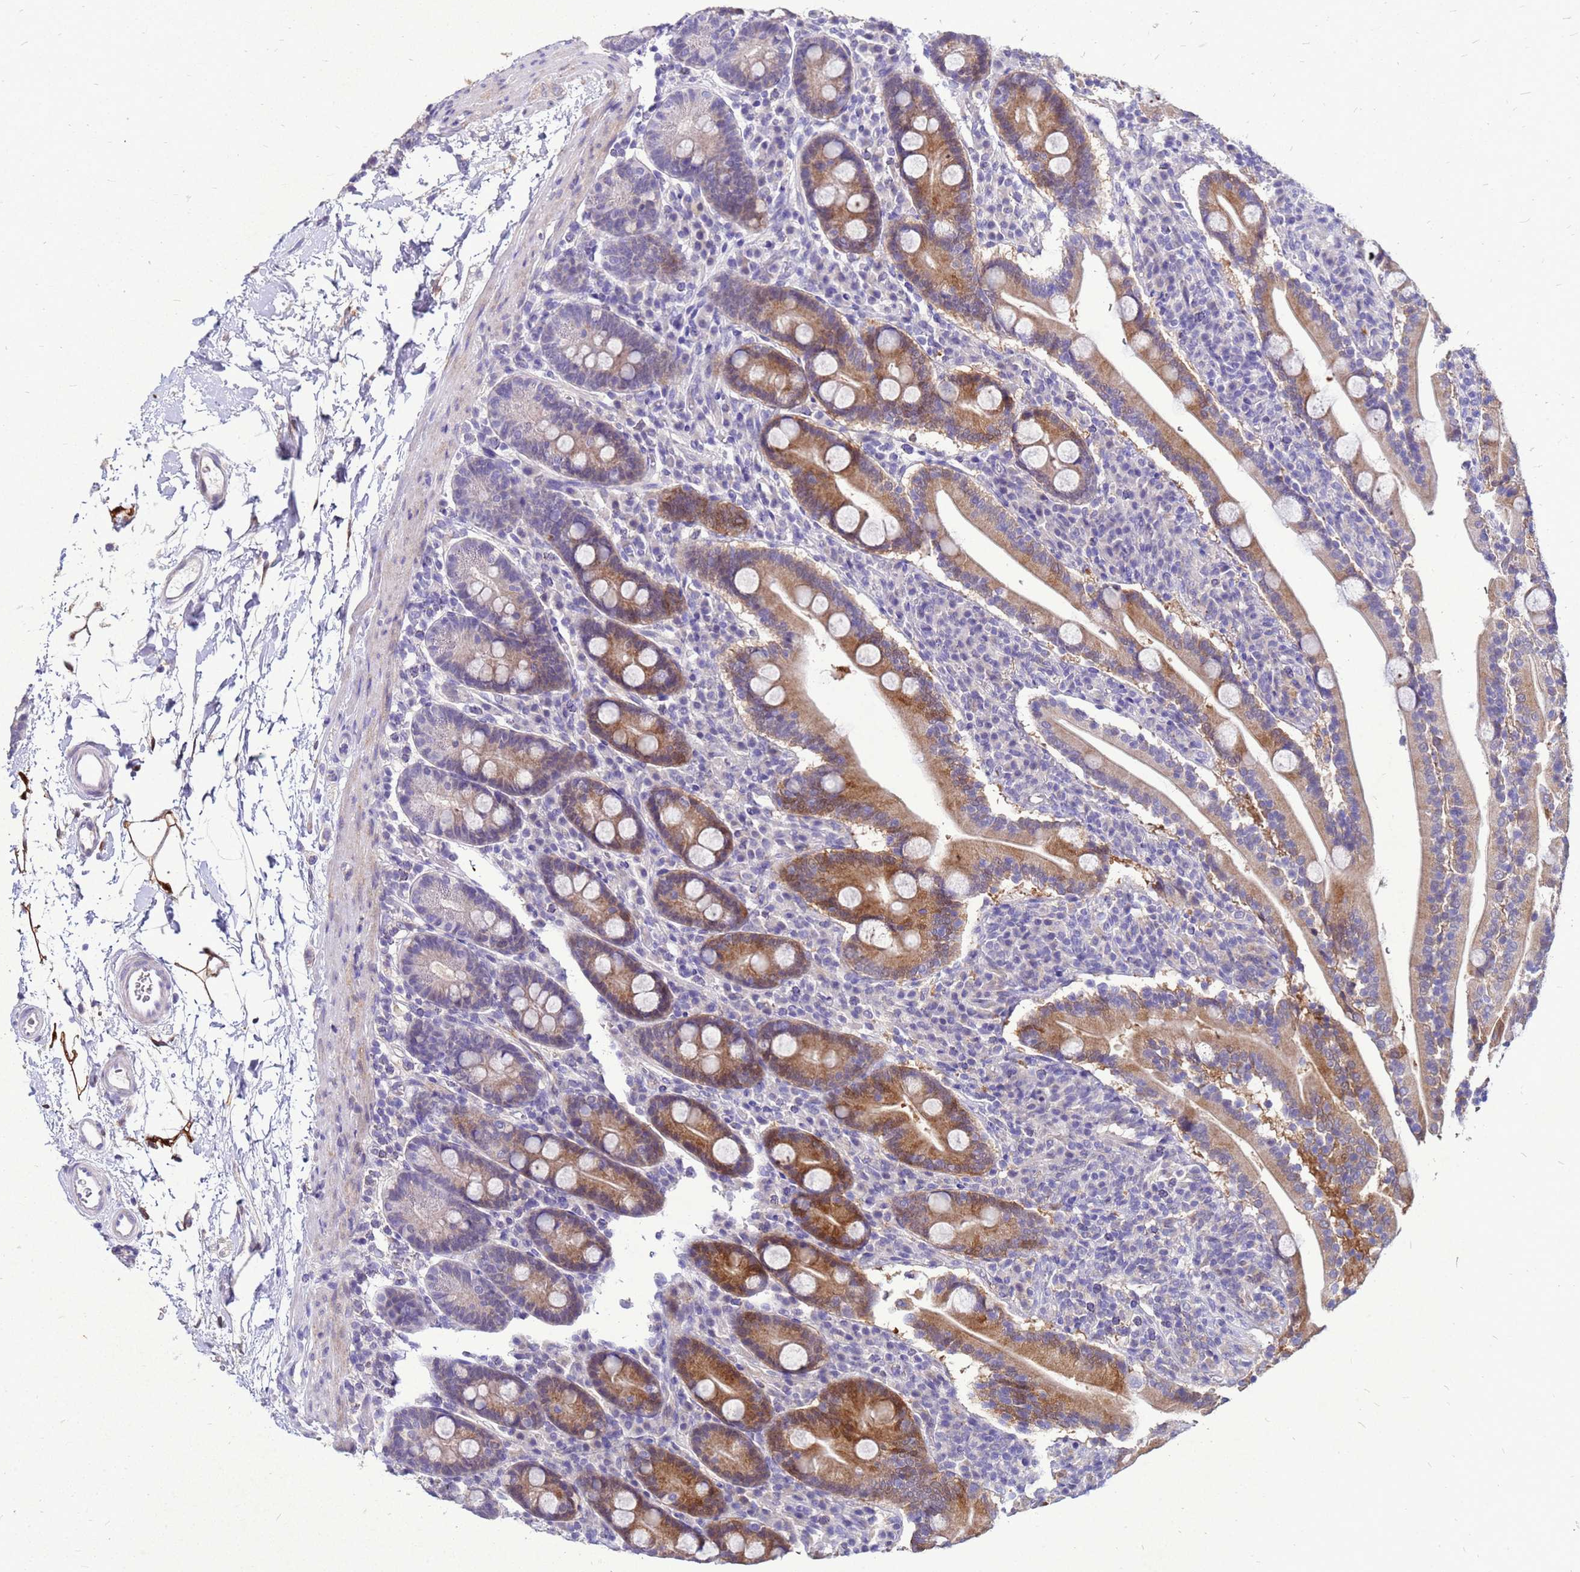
{"staining": {"intensity": "strong", "quantity": "<25%", "location": "cytoplasmic/membranous"}, "tissue": "duodenum", "cell_type": "Glandular cells", "image_type": "normal", "snomed": [{"axis": "morphology", "description": "Normal tissue, NOS"}, {"axis": "topography", "description": "Duodenum"}], "caption": "IHC of unremarkable human duodenum demonstrates medium levels of strong cytoplasmic/membranous positivity in approximately <25% of glandular cells.", "gene": "AKR1C1", "patient": {"sex": "male", "age": 35}}